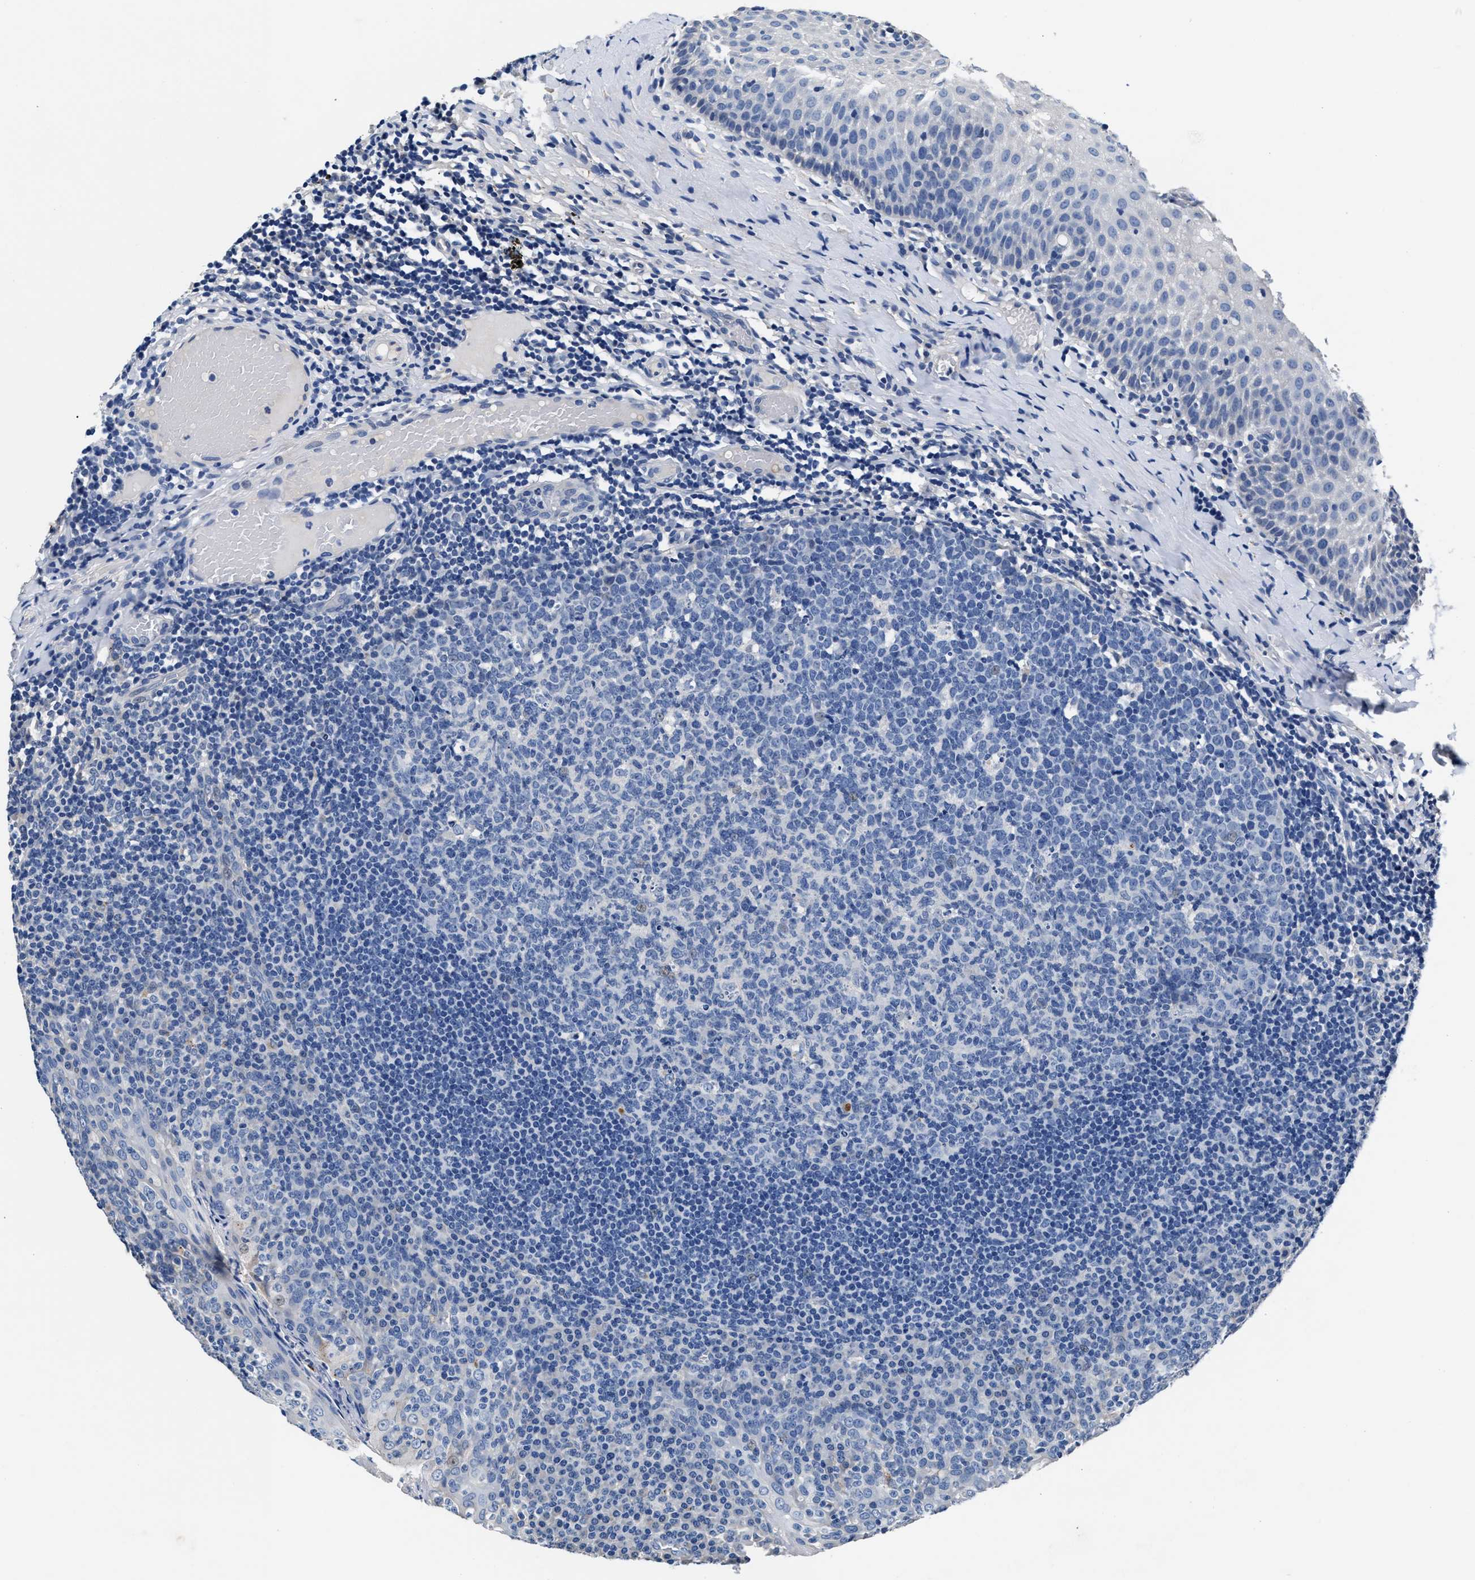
{"staining": {"intensity": "negative", "quantity": "none", "location": "none"}, "tissue": "tonsil", "cell_type": "Germinal center cells", "image_type": "normal", "snomed": [{"axis": "morphology", "description": "Normal tissue, NOS"}, {"axis": "topography", "description": "Tonsil"}], "caption": "This photomicrograph is of normal tonsil stained with immunohistochemistry (IHC) to label a protein in brown with the nuclei are counter-stained blue. There is no expression in germinal center cells.", "gene": "GSTM1", "patient": {"sex": "female", "age": 19}}